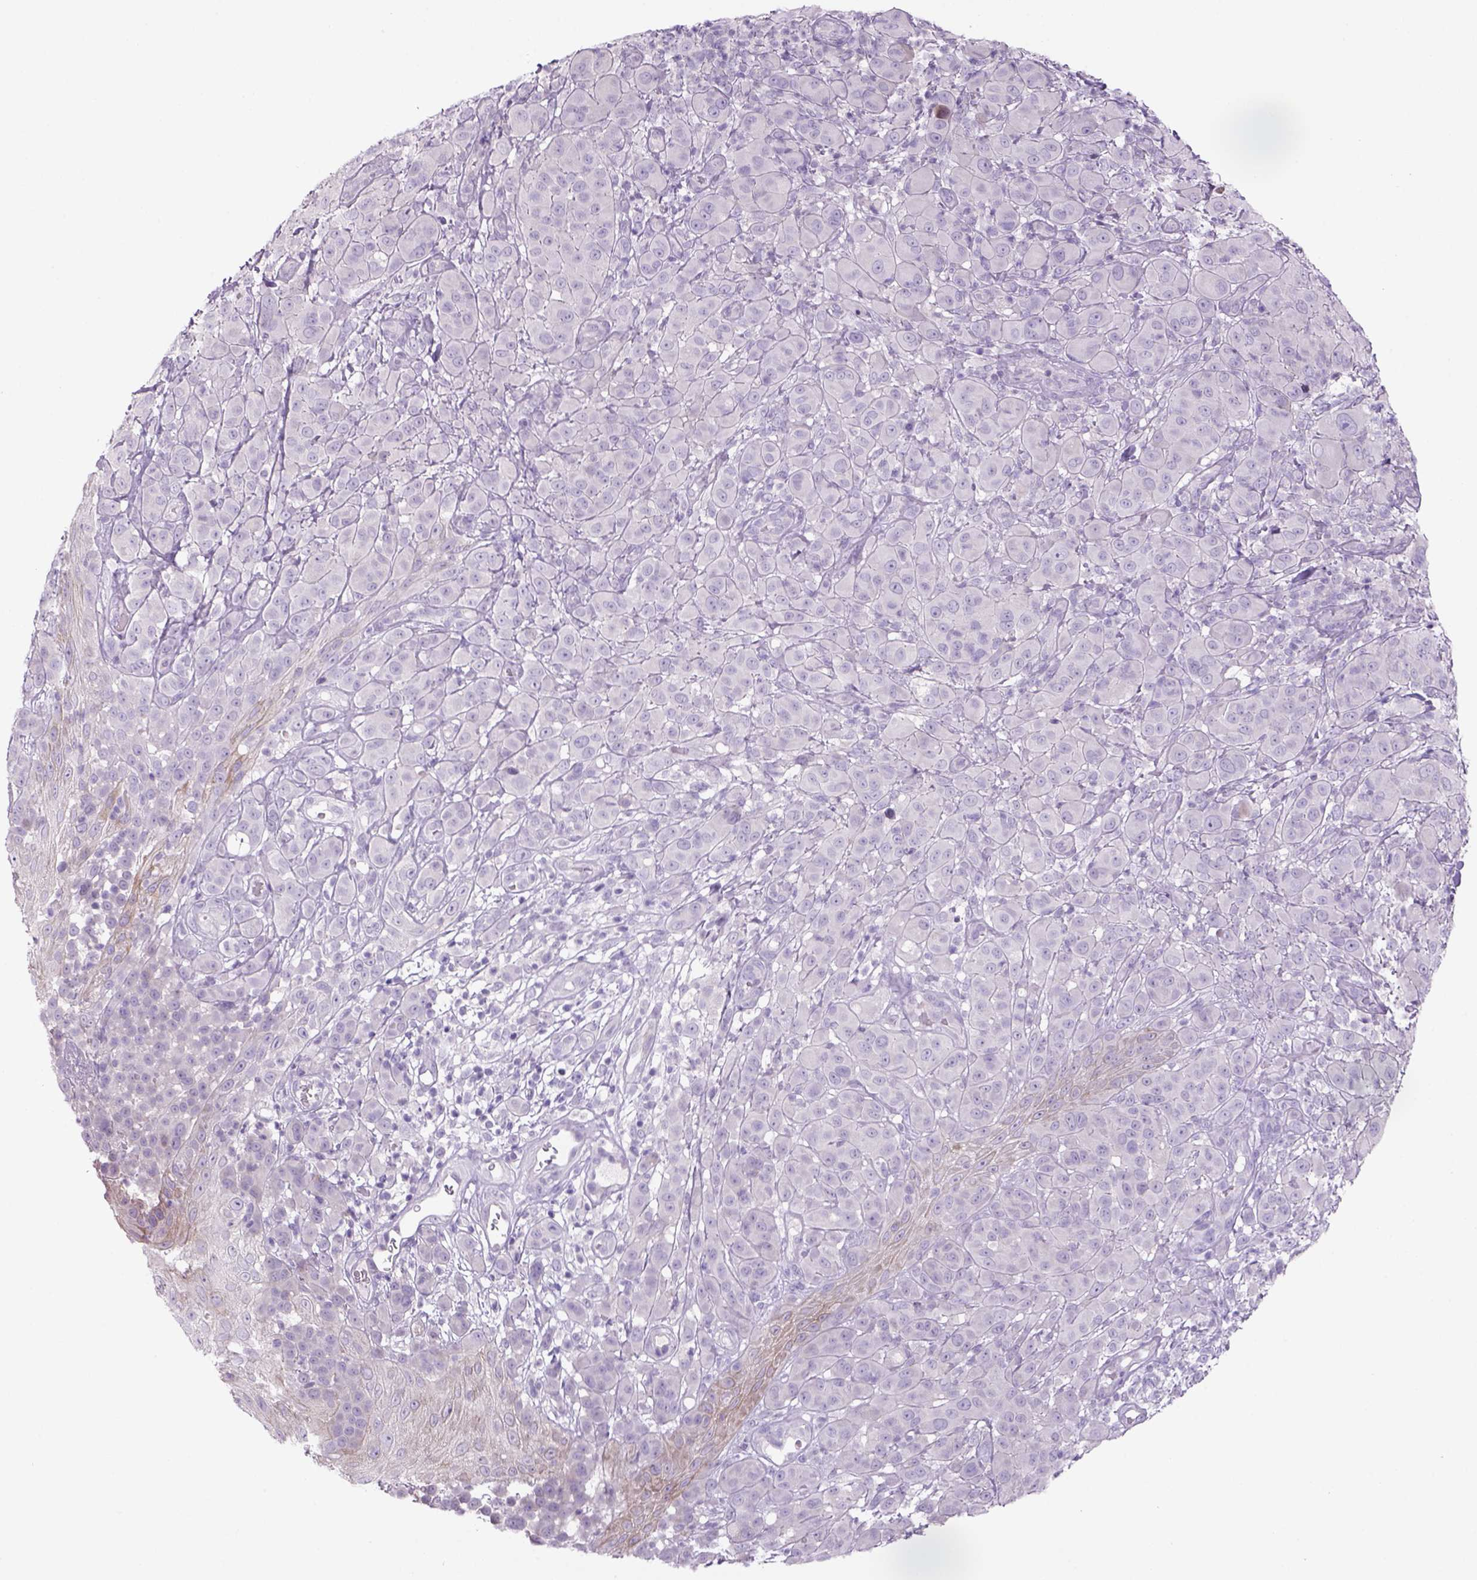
{"staining": {"intensity": "negative", "quantity": "none", "location": "none"}, "tissue": "melanoma", "cell_type": "Tumor cells", "image_type": "cancer", "snomed": [{"axis": "morphology", "description": "Malignant melanoma, NOS"}, {"axis": "topography", "description": "Skin"}], "caption": "Image shows no protein staining in tumor cells of malignant melanoma tissue. (Stains: DAB (3,3'-diaminobenzidine) immunohistochemistry (IHC) with hematoxylin counter stain, Microscopy: brightfield microscopy at high magnification).", "gene": "ADGRV1", "patient": {"sex": "female", "age": 87}}